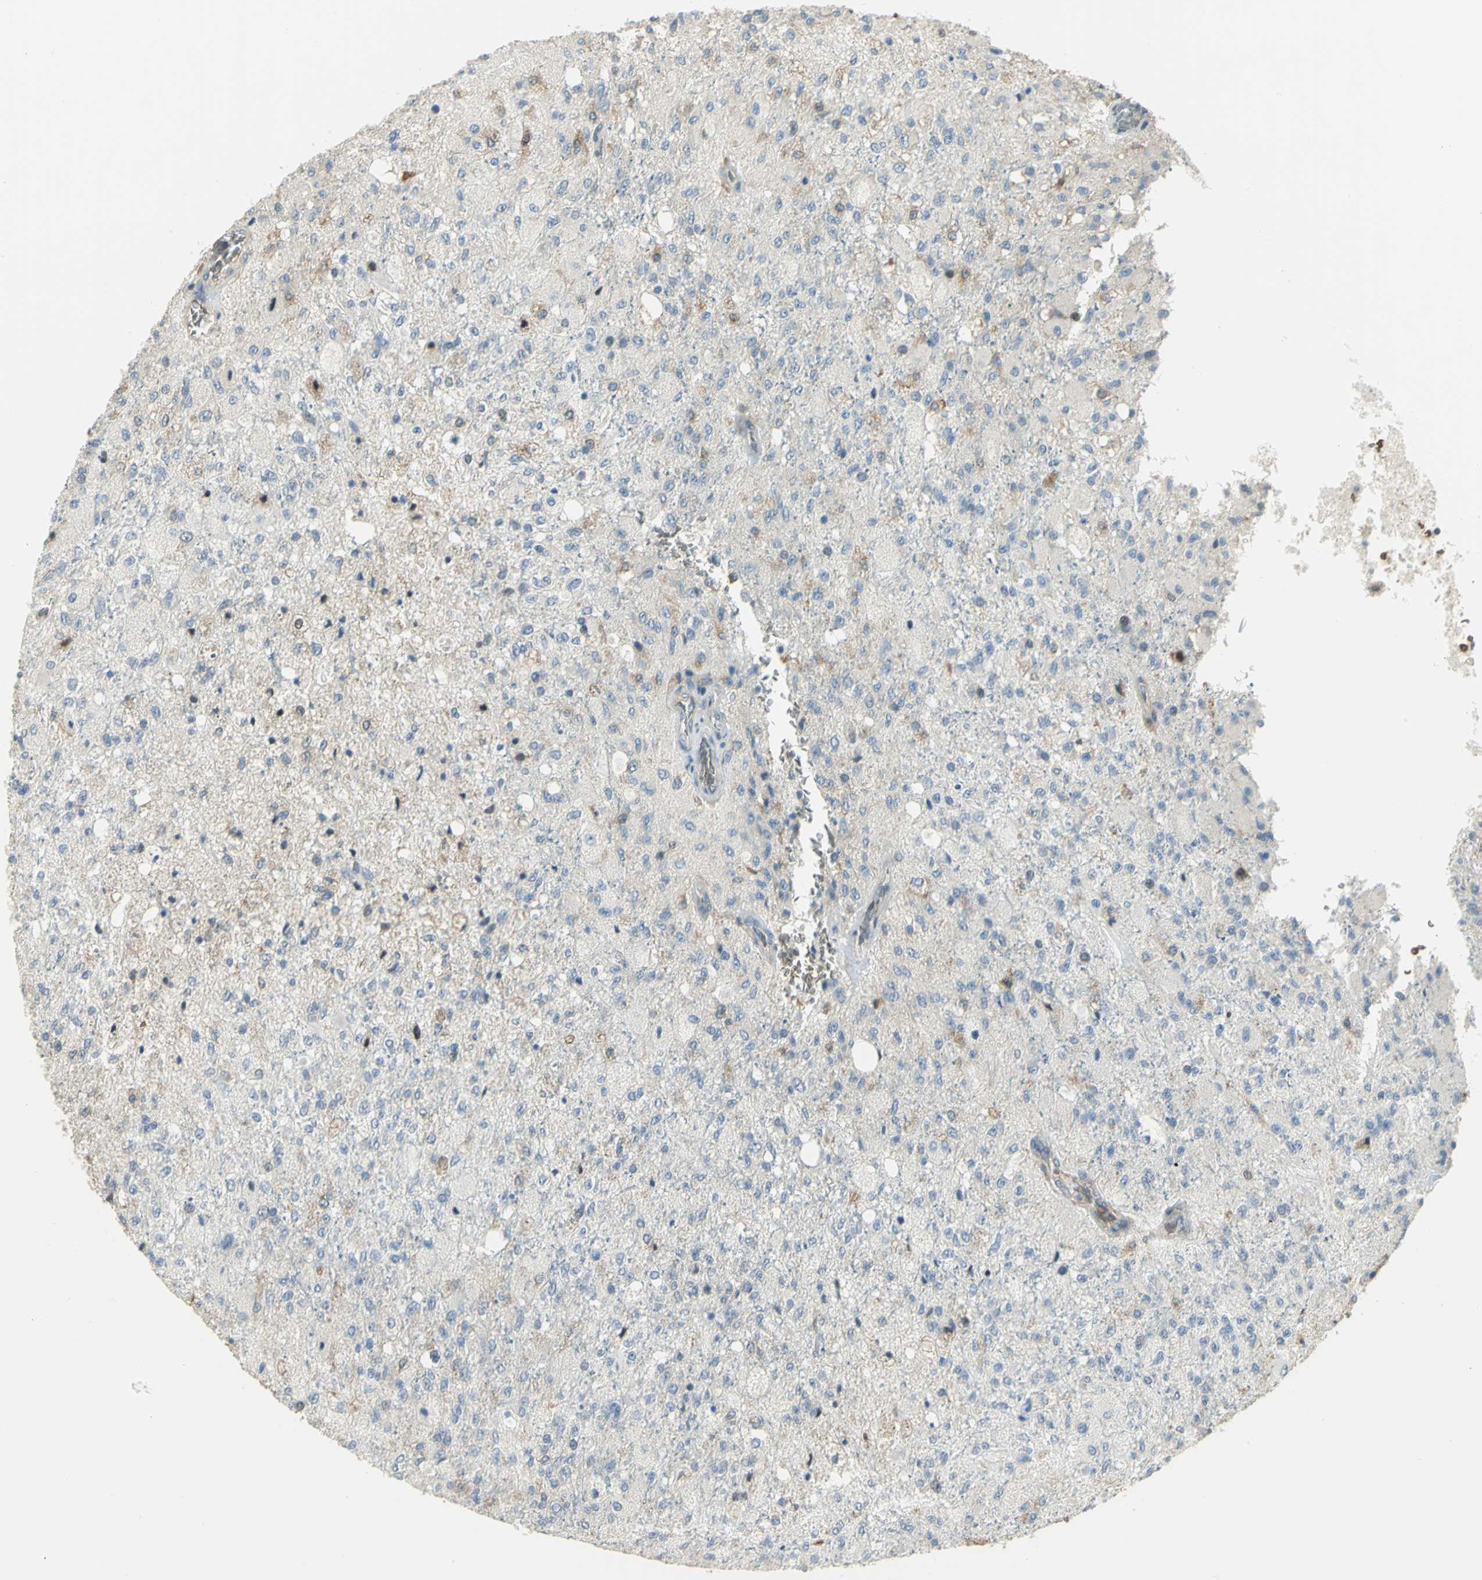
{"staining": {"intensity": "negative", "quantity": "none", "location": "none"}, "tissue": "glioma", "cell_type": "Tumor cells", "image_type": "cancer", "snomed": [{"axis": "morphology", "description": "Normal tissue, NOS"}, {"axis": "morphology", "description": "Glioma, malignant, High grade"}, {"axis": "topography", "description": "Cerebral cortex"}], "caption": "Immunohistochemistry of human glioma reveals no positivity in tumor cells.", "gene": "ANK1", "patient": {"sex": "male", "age": 77}}